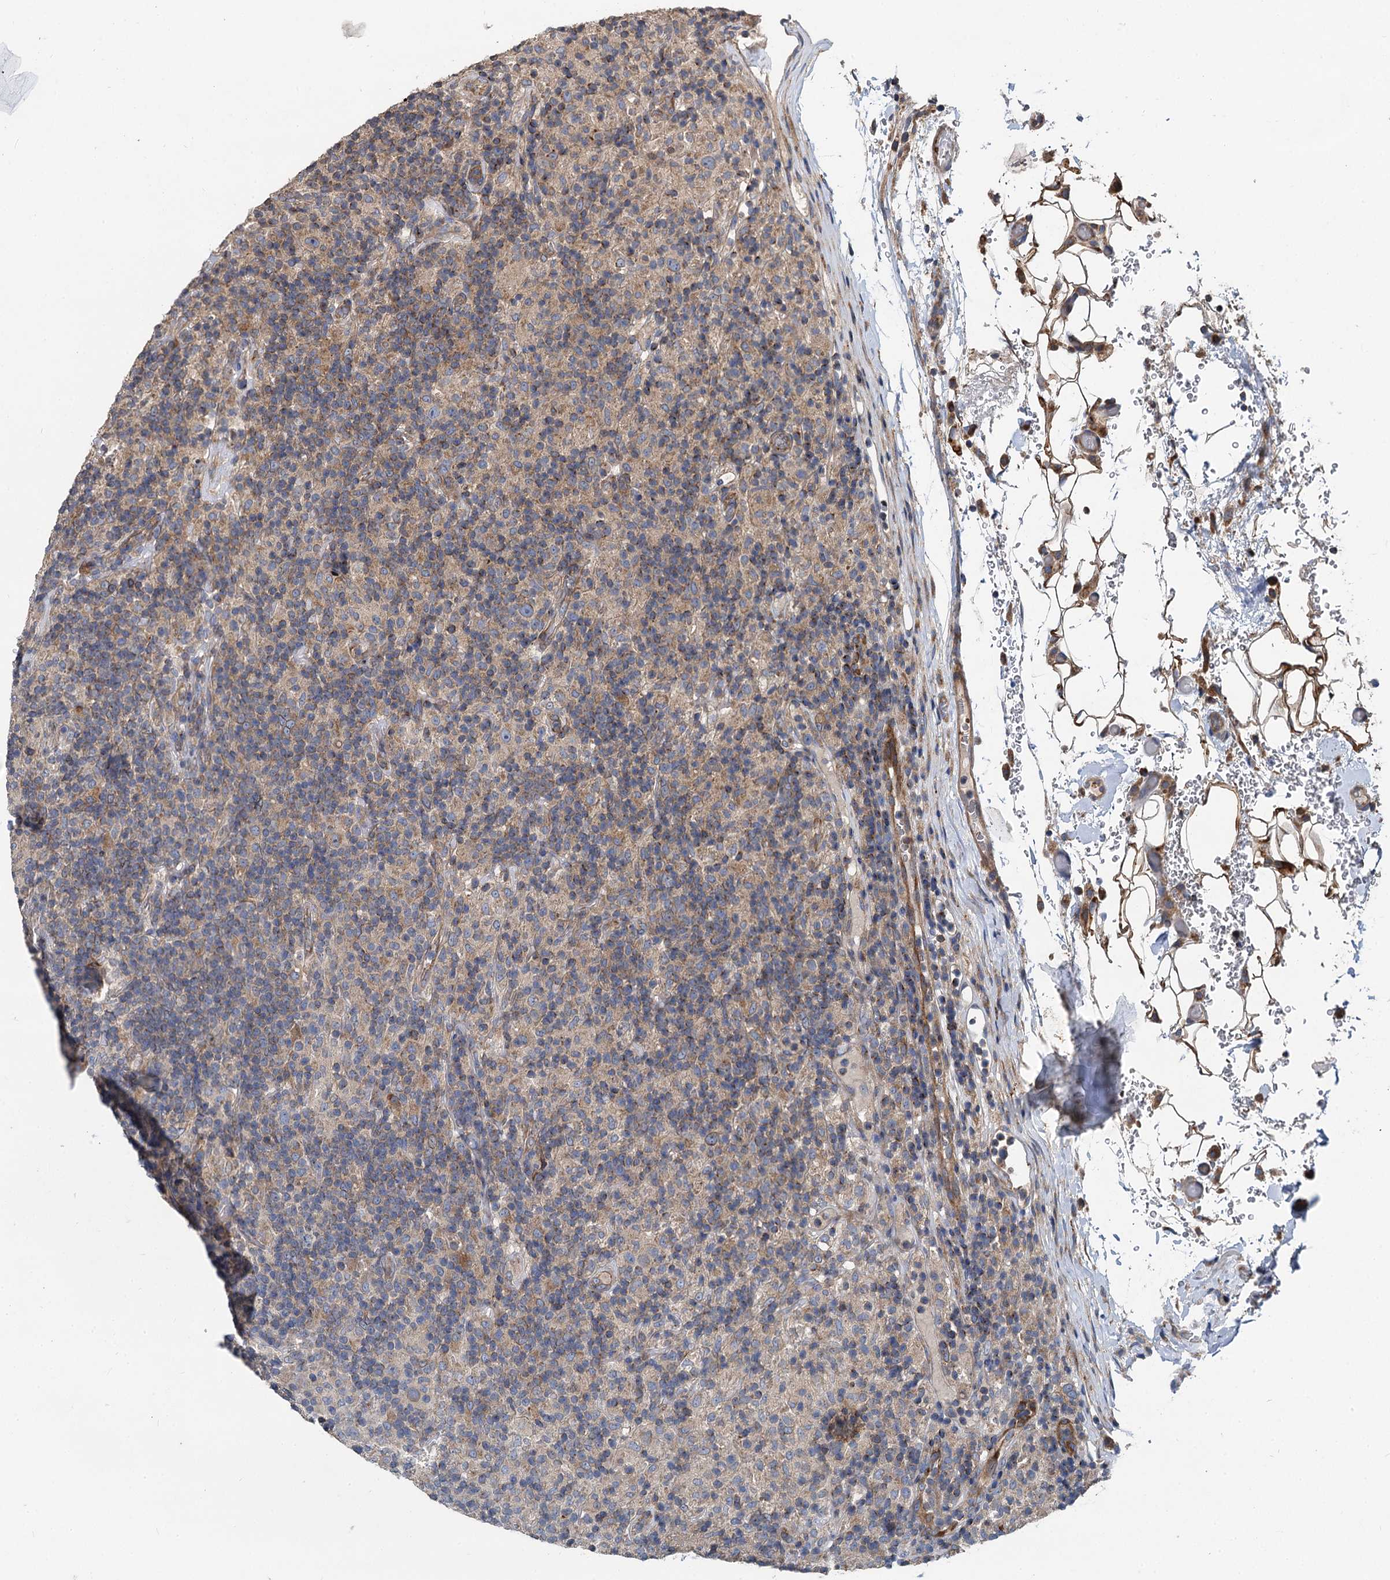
{"staining": {"intensity": "moderate", "quantity": ">75%", "location": "cytoplasmic/membranous"}, "tissue": "lymphoma", "cell_type": "Tumor cells", "image_type": "cancer", "snomed": [{"axis": "morphology", "description": "Hodgkin's disease, NOS"}, {"axis": "topography", "description": "Lymph node"}], "caption": "Brown immunohistochemical staining in lymphoma demonstrates moderate cytoplasmic/membranous expression in about >75% of tumor cells. (brown staining indicates protein expression, while blue staining denotes nuclei).", "gene": "SPRYD3", "patient": {"sex": "male", "age": 70}}